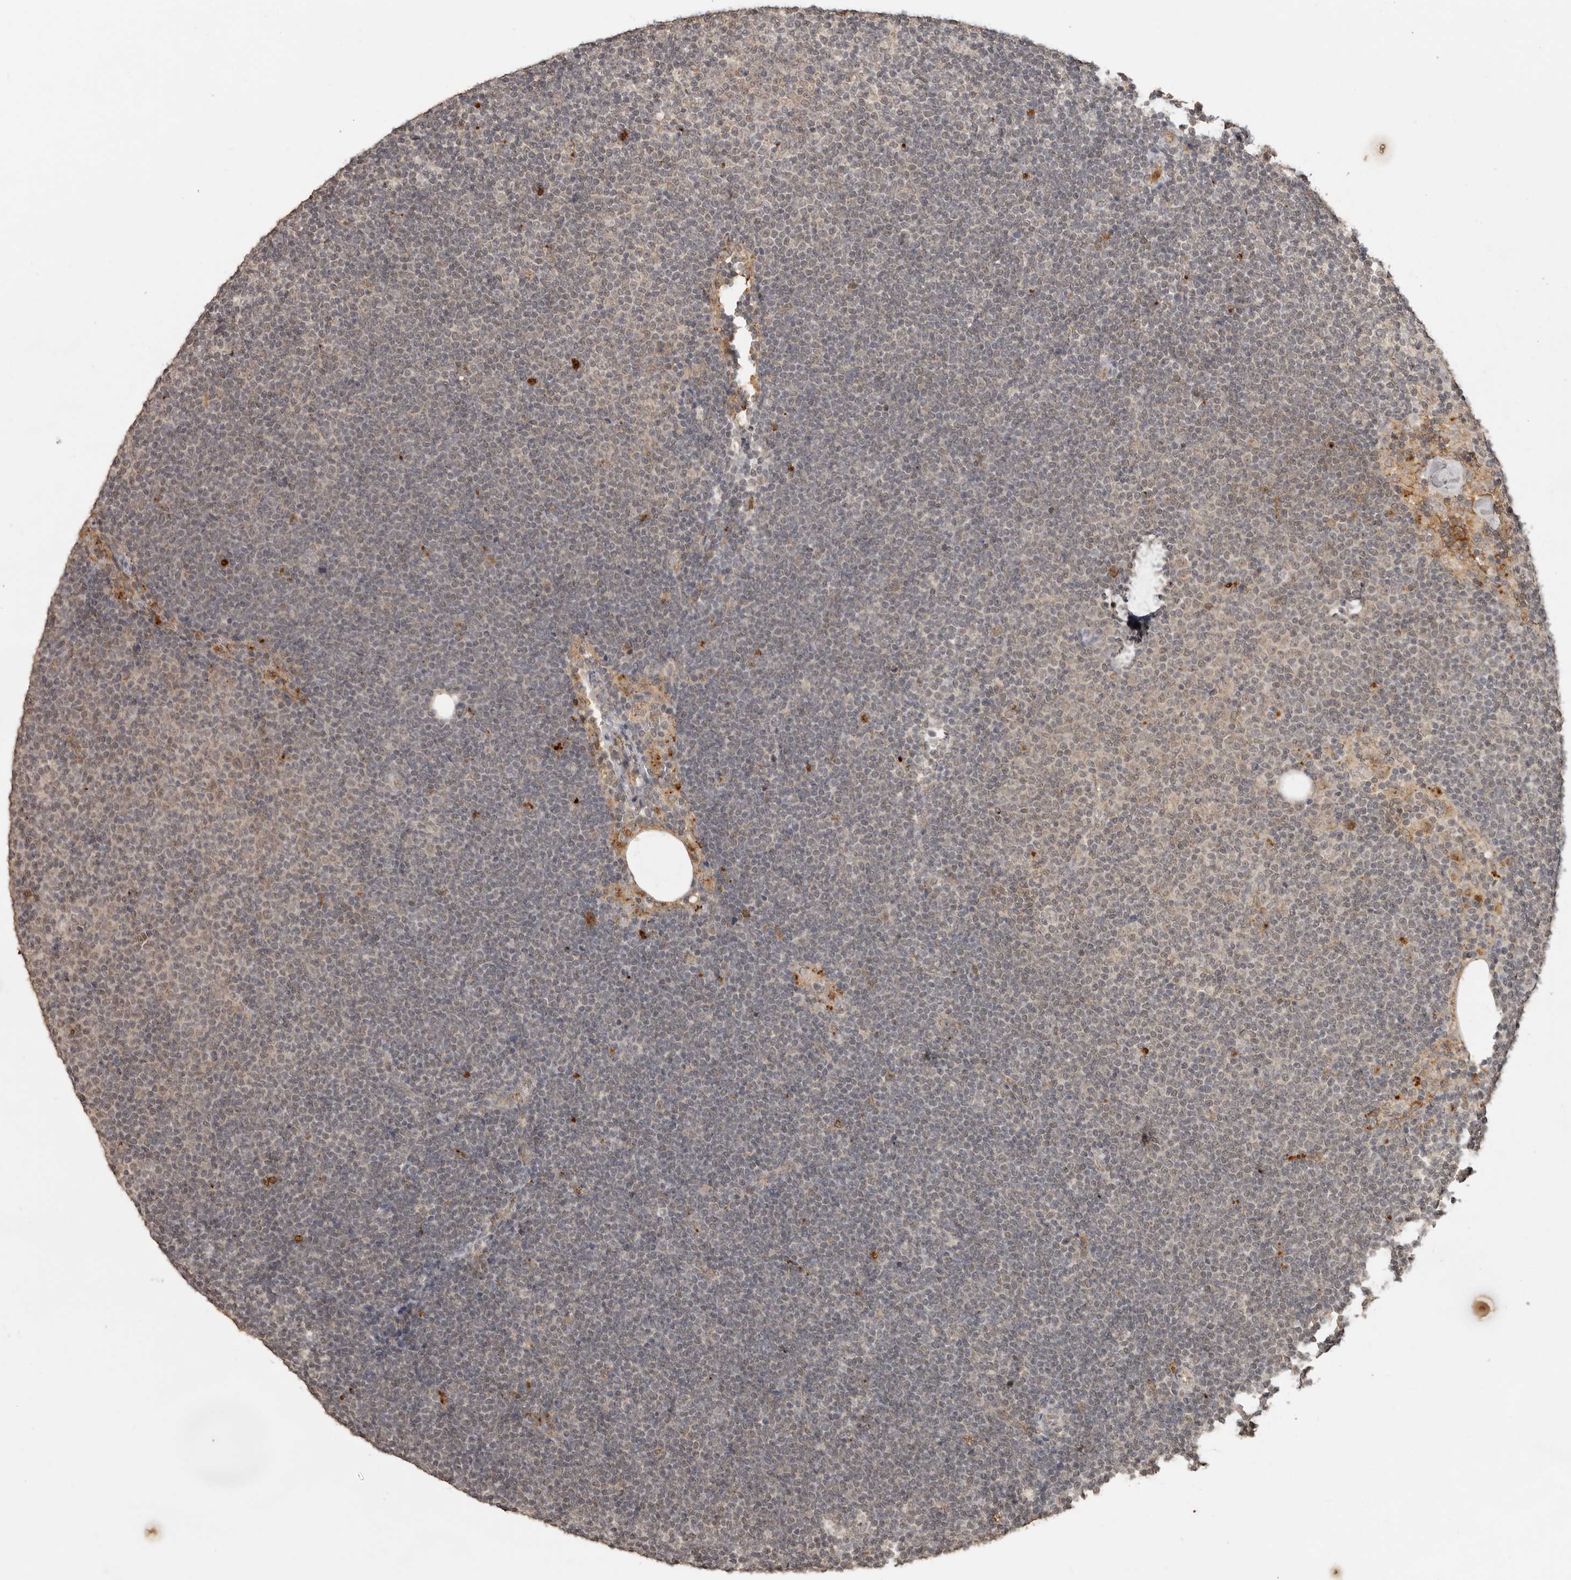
{"staining": {"intensity": "weak", "quantity": "<25%", "location": "nuclear"}, "tissue": "lymphoma", "cell_type": "Tumor cells", "image_type": "cancer", "snomed": [{"axis": "morphology", "description": "Malignant lymphoma, non-Hodgkin's type, Low grade"}, {"axis": "topography", "description": "Lymph node"}], "caption": "Tumor cells show no significant staining in lymphoma.", "gene": "CTF1", "patient": {"sex": "female", "age": 53}}